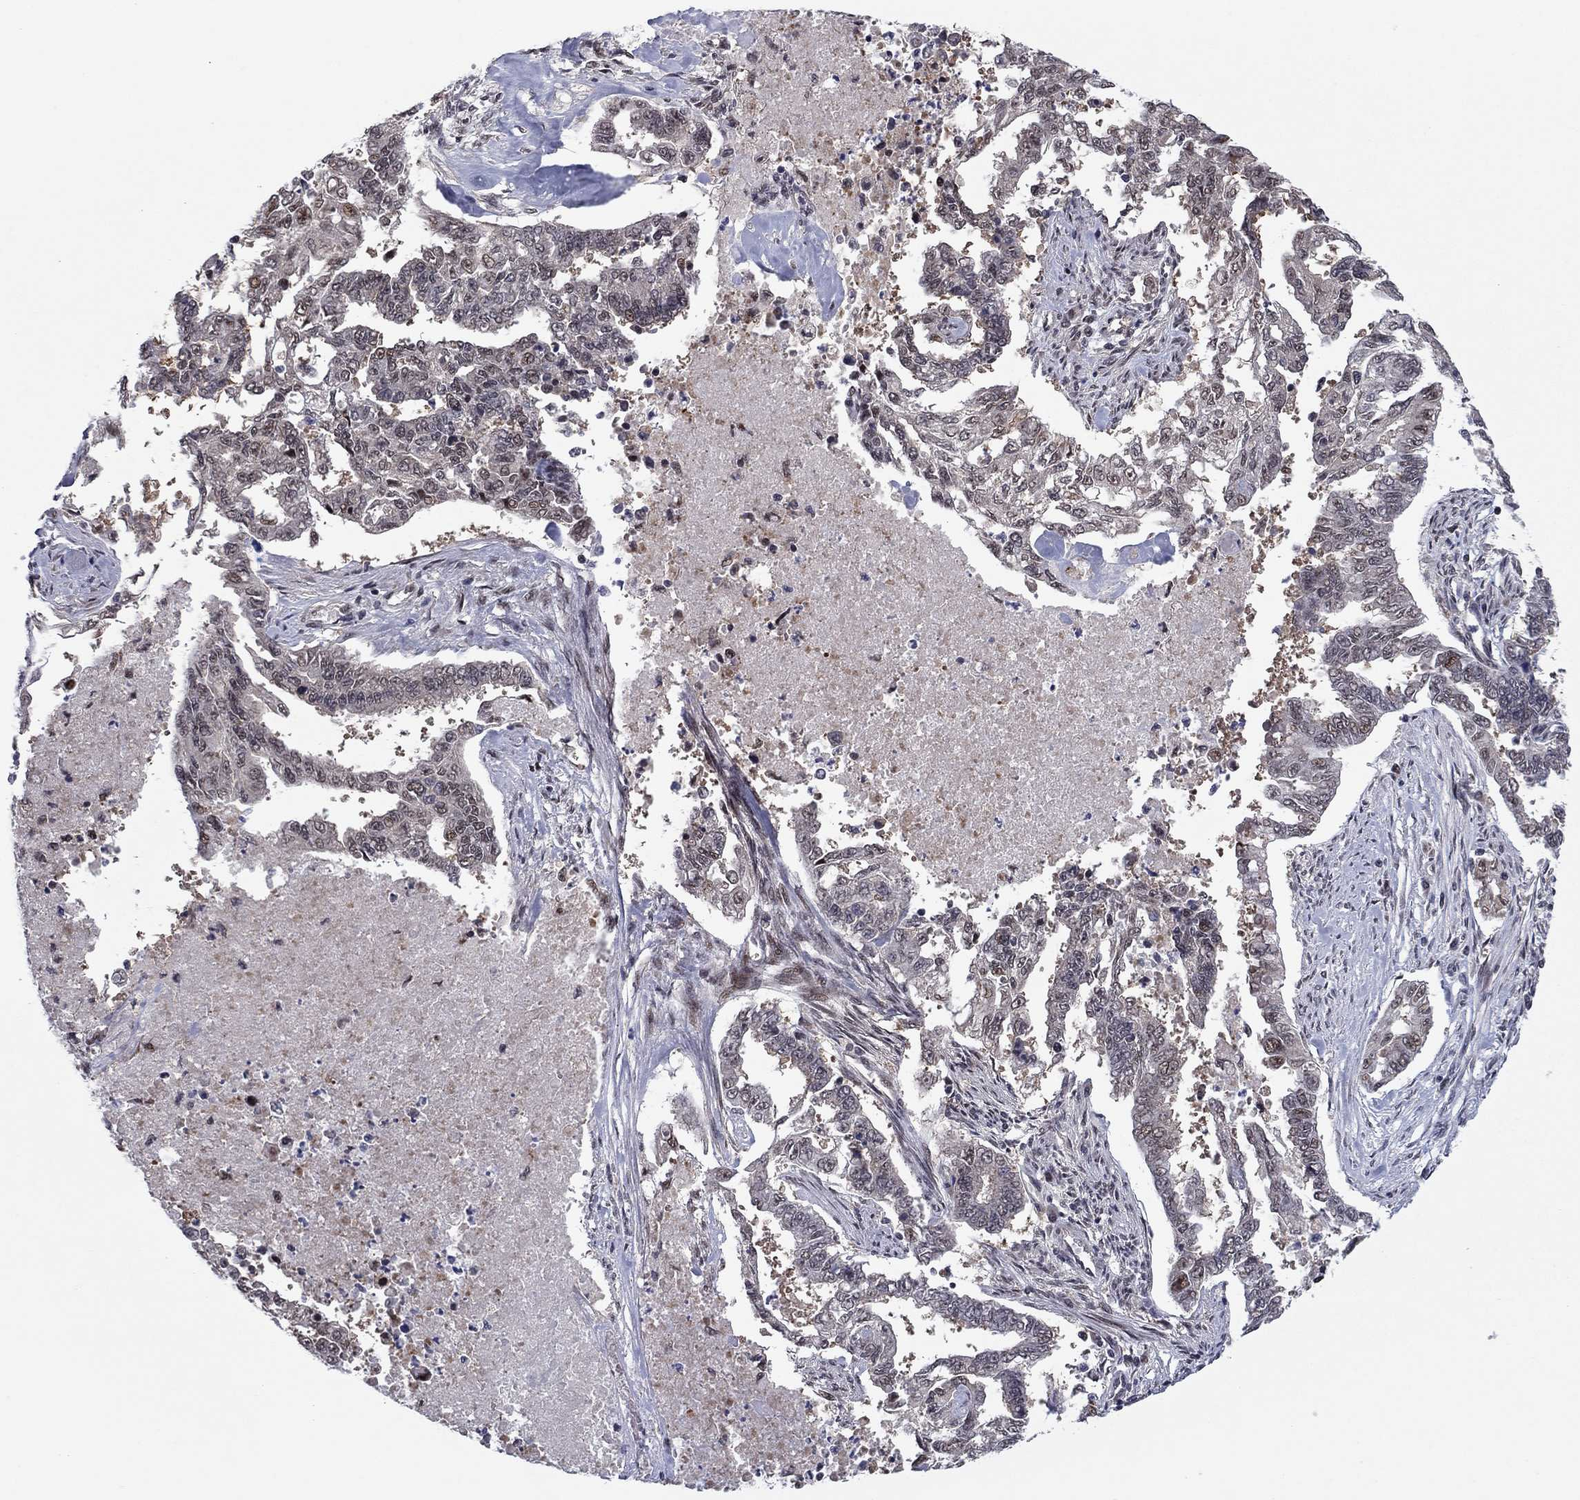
{"staining": {"intensity": "negative", "quantity": "none", "location": "none"}, "tissue": "endometrial cancer", "cell_type": "Tumor cells", "image_type": "cancer", "snomed": [{"axis": "morphology", "description": "Adenocarcinoma, NOS"}, {"axis": "topography", "description": "Uterus"}], "caption": "Immunohistochemical staining of human endometrial adenocarcinoma reveals no significant staining in tumor cells.", "gene": "PSMC1", "patient": {"sex": "female", "age": 59}}